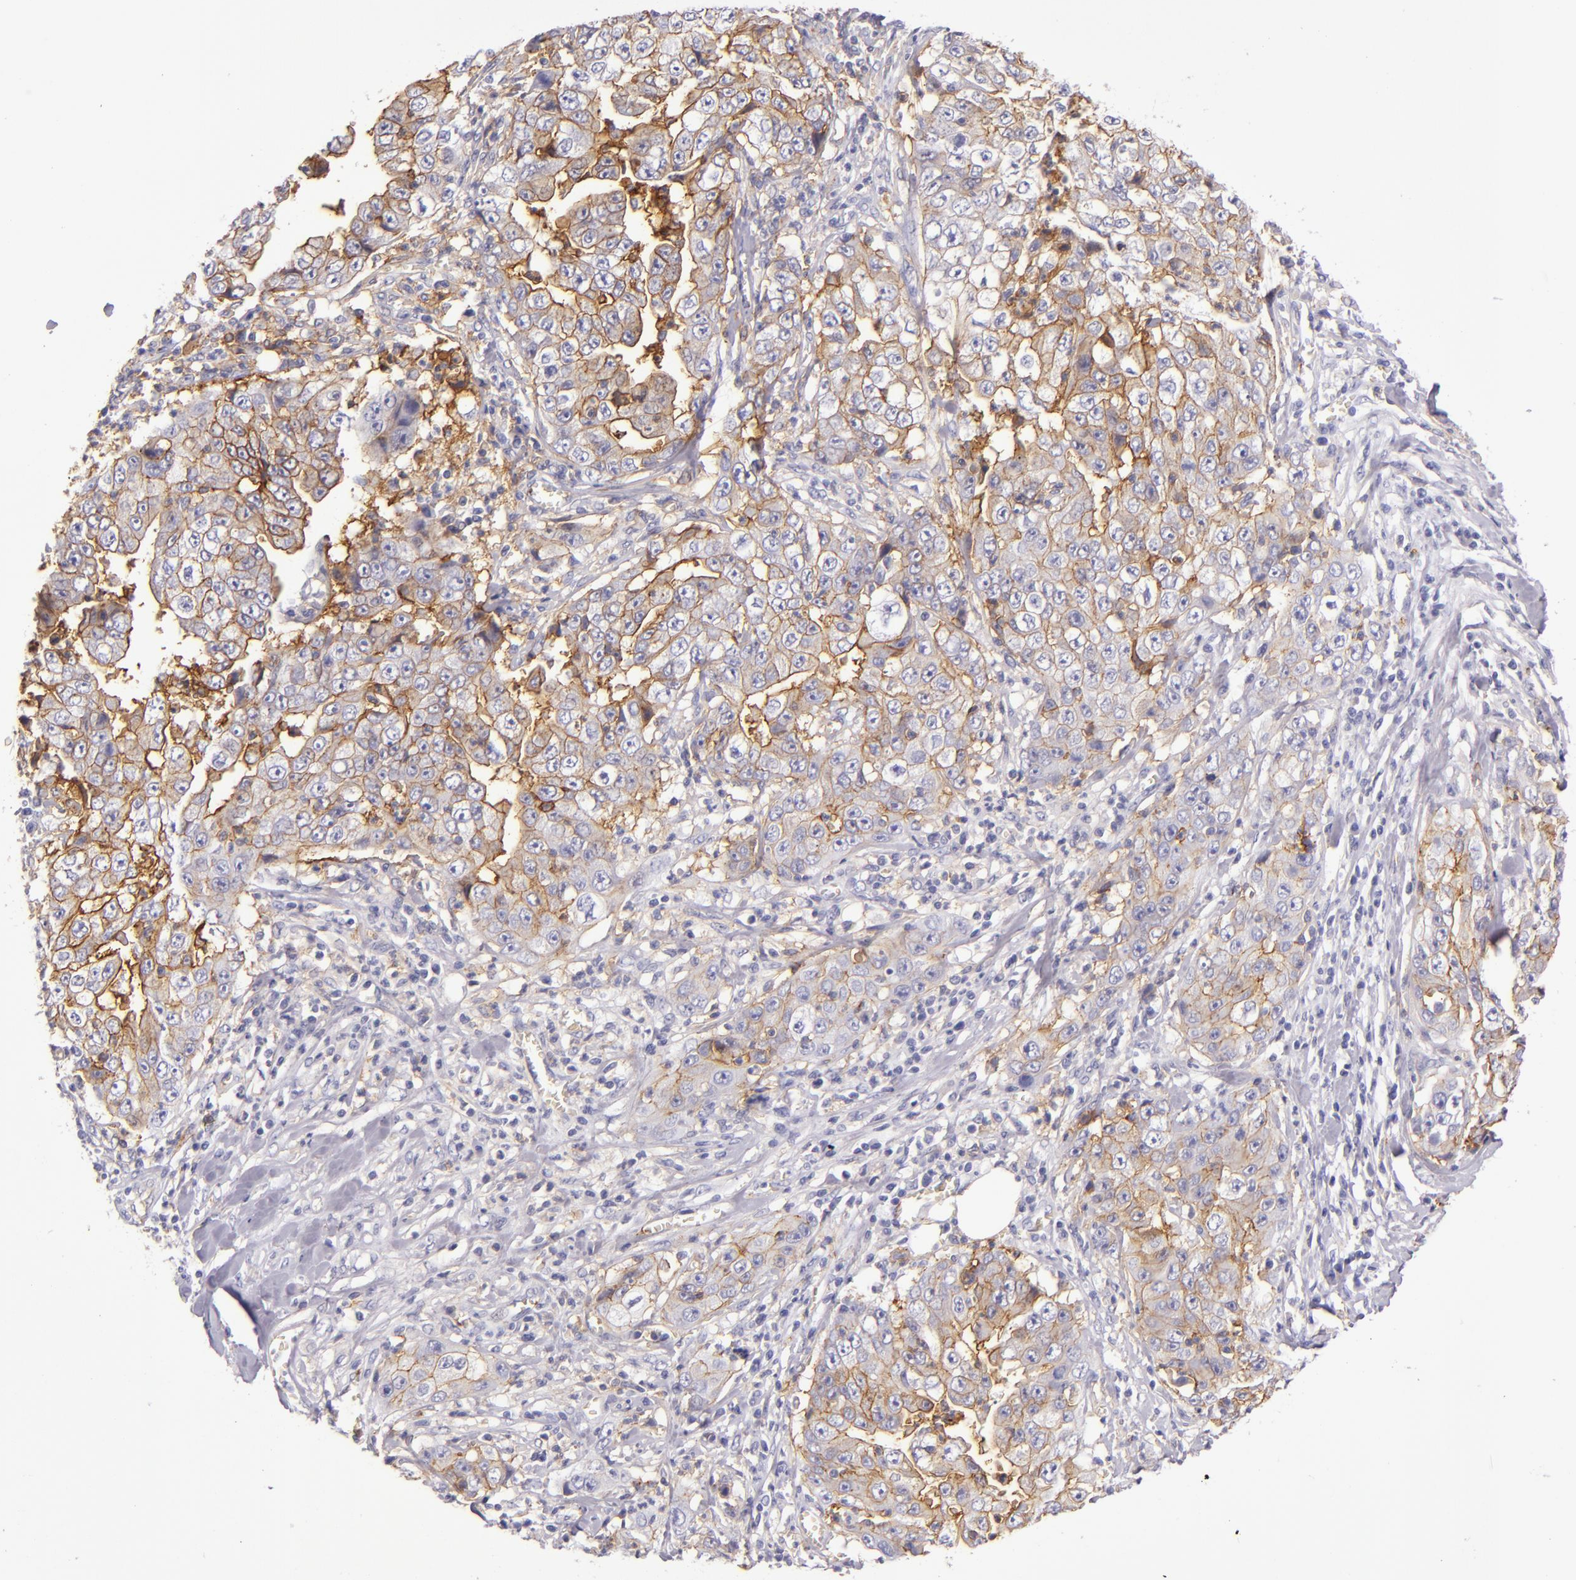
{"staining": {"intensity": "strong", "quantity": ">75%", "location": "cytoplasmic/membranous"}, "tissue": "lung cancer", "cell_type": "Tumor cells", "image_type": "cancer", "snomed": [{"axis": "morphology", "description": "Squamous cell carcinoma, NOS"}, {"axis": "topography", "description": "Lung"}], "caption": "Protein expression analysis of lung cancer (squamous cell carcinoma) exhibits strong cytoplasmic/membranous staining in about >75% of tumor cells.", "gene": "CD9", "patient": {"sex": "male", "age": 64}}